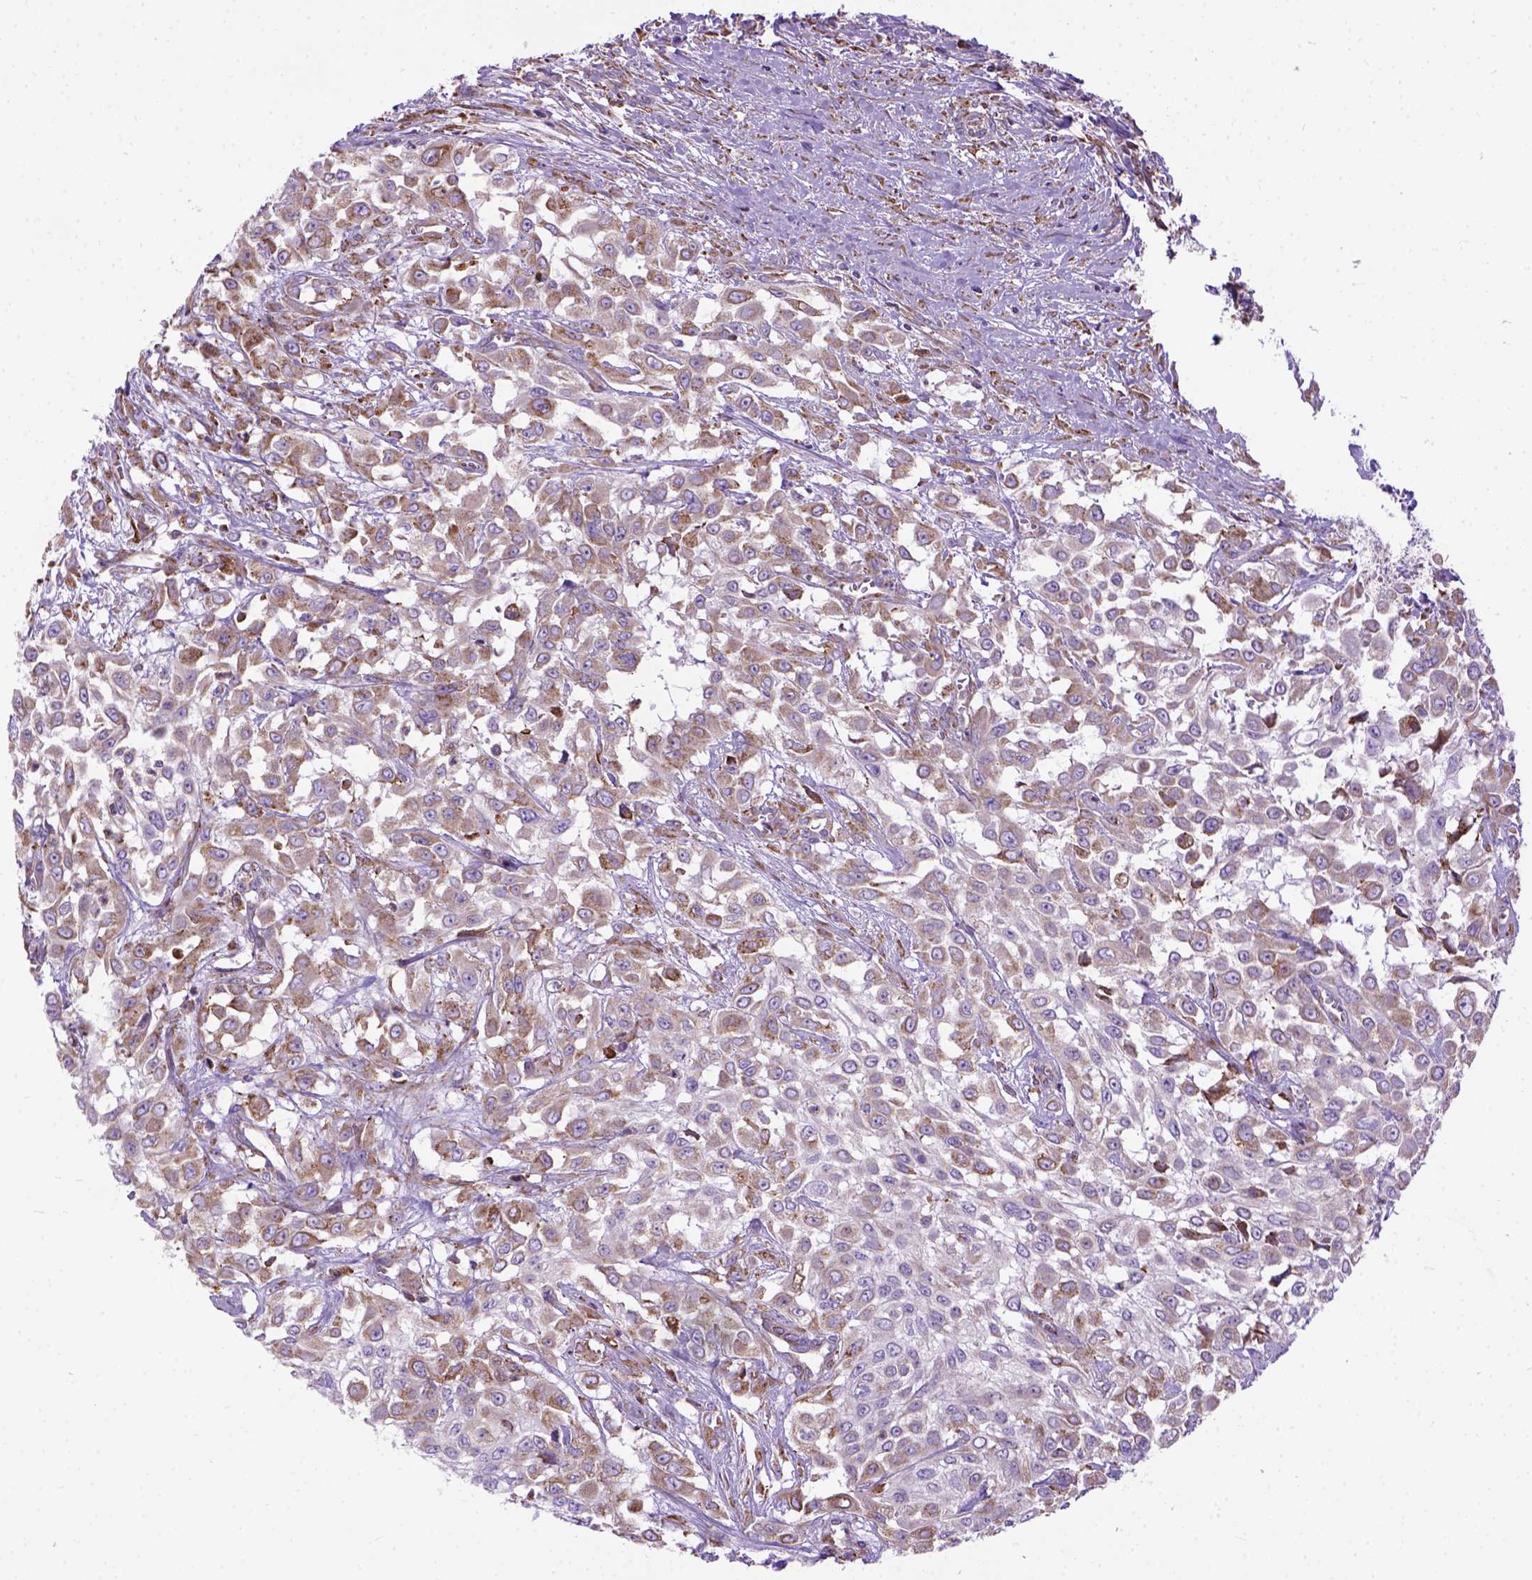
{"staining": {"intensity": "moderate", "quantity": ">75%", "location": "cytoplasmic/membranous"}, "tissue": "urothelial cancer", "cell_type": "Tumor cells", "image_type": "cancer", "snomed": [{"axis": "morphology", "description": "Urothelial carcinoma, High grade"}, {"axis": "topography", "description": "Urinary bladder"}], "caption": "There is medium levels of moderate cytoplasmic/membranous staining in tumor cells of urothelial cancer, as demonstrated by immunohistochemical staining (brown color).", "gene": "PLK4", "patient": {"sex": "male", "age": 57}}